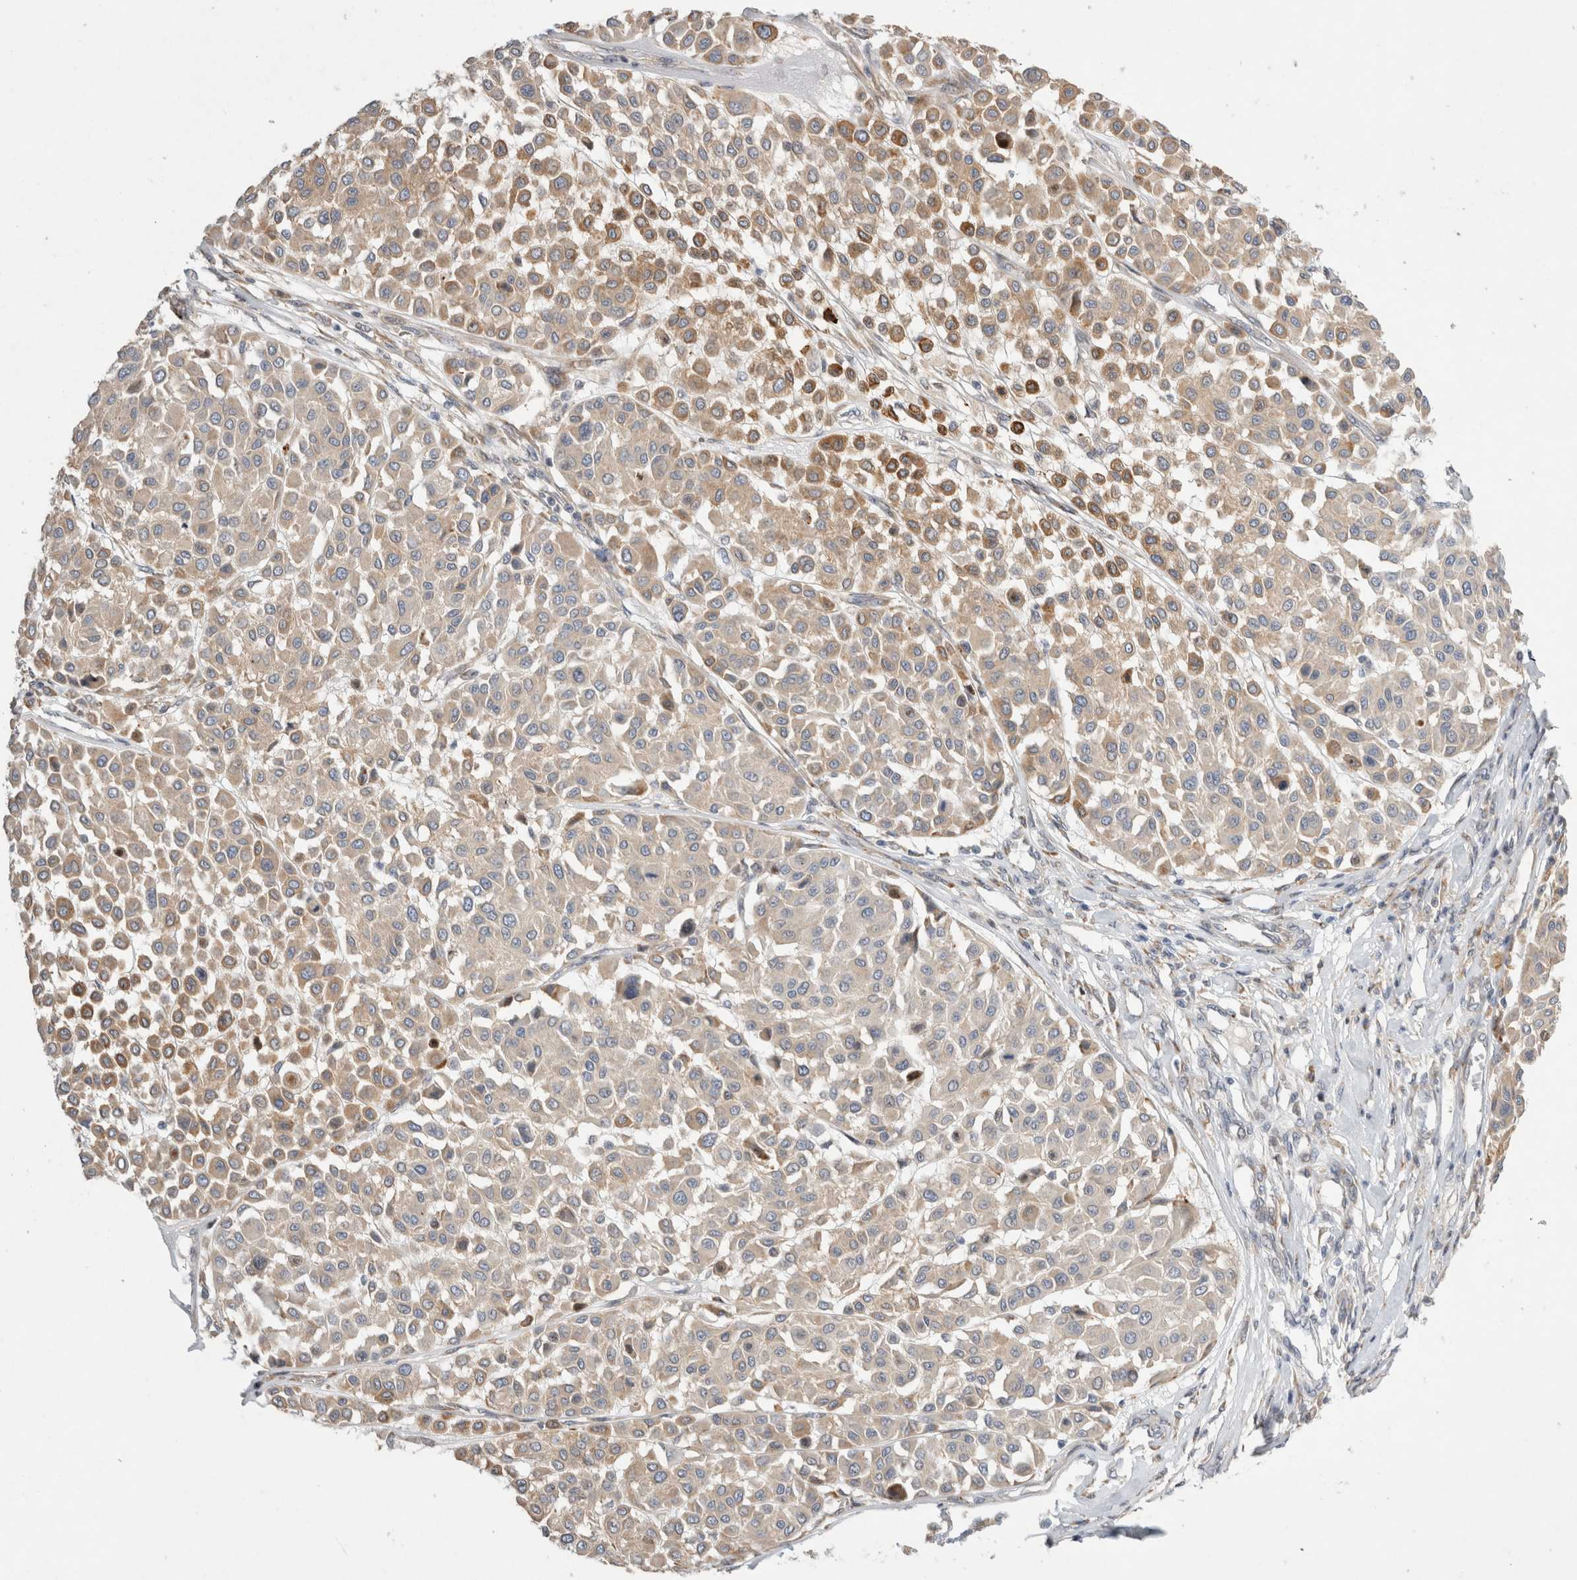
{"staining": {"intensity": "moderate", "quantity": ">75%", "location": "cytoplasmic/membranous"}, "tissue": "melanoma", "cell_type": "Tumor cells", "image_type": "cancer", "snomed": [{"axis": "morphology", "description": "Malignant melanoma, Metastatic site"}, {"axis": "topography", "description": "Soft tissue"}], "caption": "Immunohistochemistry (IHC) staining of malignant melanoma (metastatic site), which exhibits medium levels of moderate cytoplasmic/membranous staining in approximately >75% of tumor cells indicating moderate cytoplasmic/membranous protein positivity. The staining was performed using DAB (3,3'-diaminobenzidine) (brown) for protein detection and nuclei were counterstained in hematoxylin (blue).", "gene": "TRMT9B", "patient": {"sex": "male", "age": 41}}